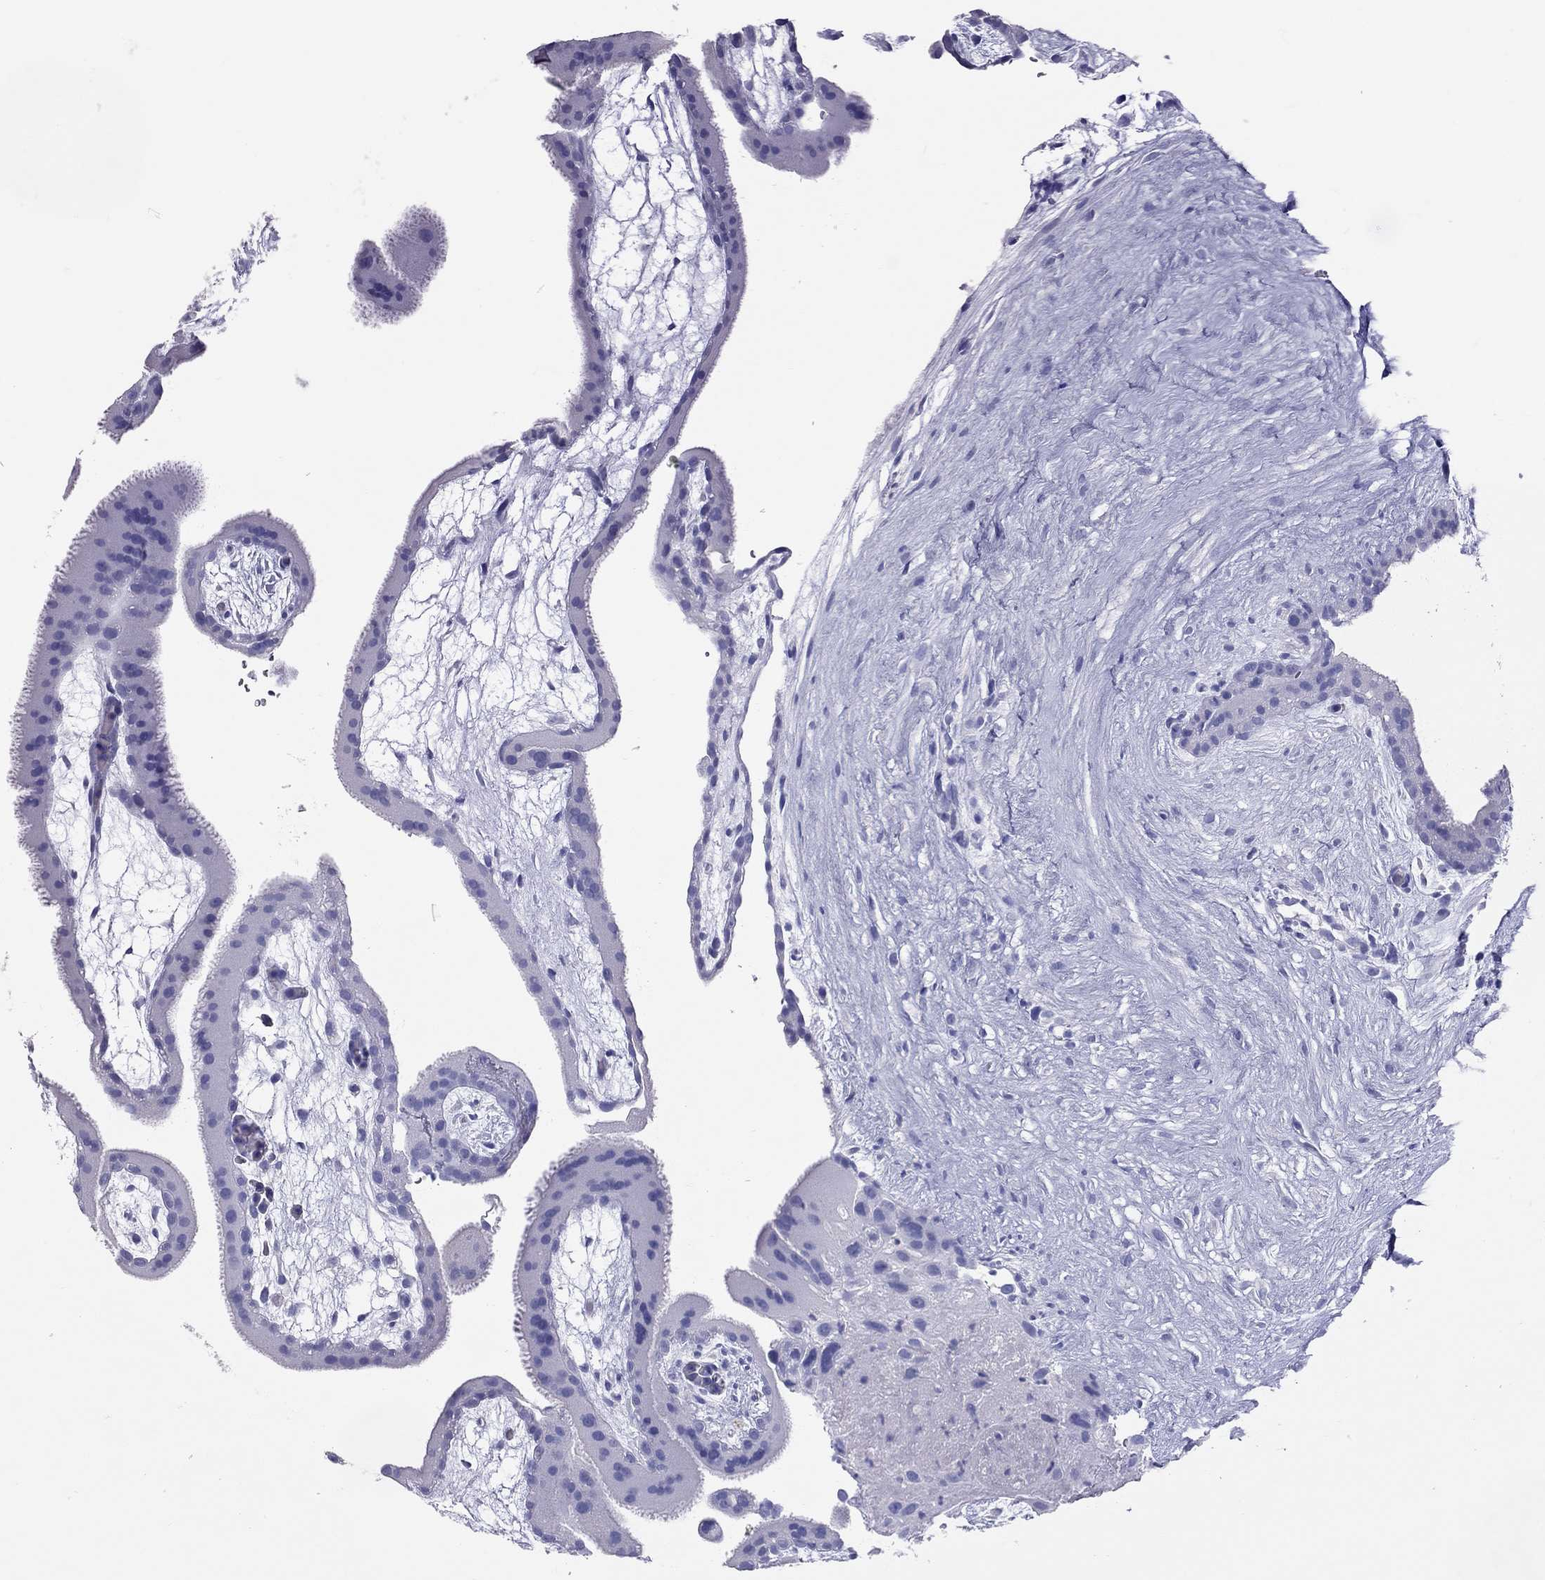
{"staining": {"intensity": "negative", "quantity": "none", "location": "none"}, "tissue": "placenta", "cell_type": "Decidual cells", "image_type": "normal", "snomed": [{"axis": "morphology", "description": "Normal tissue, NOS"}, {"axis": "topography", "description": "Placenta"}], "caption": "A photomicrograph of placenta stained for a protein exhibits no brown staining in decidual cells.", "gene": "PSMB11", "patient": {"sex": "female", "age": 19}}